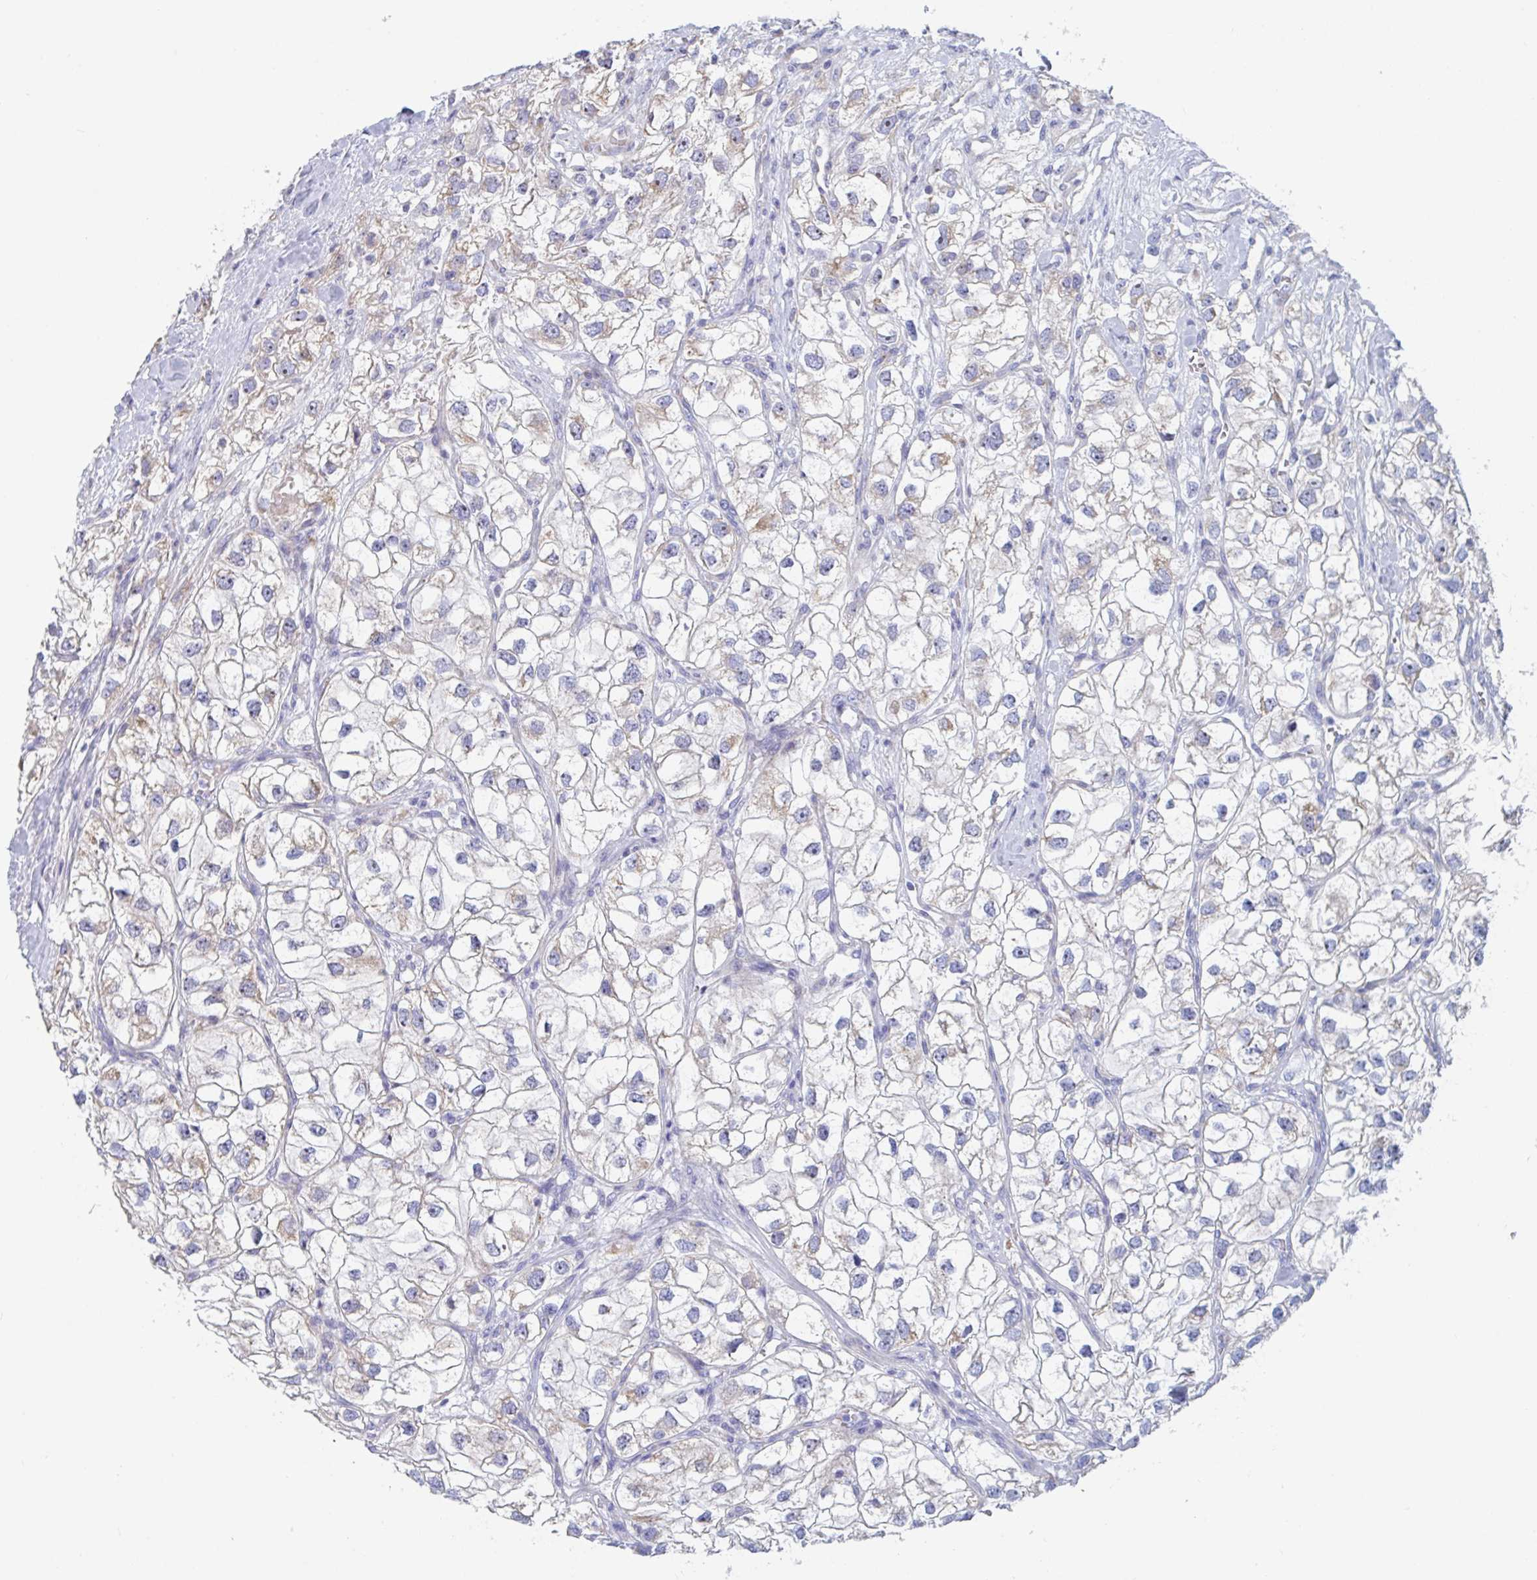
{"staining": {"intensity": "moderate", "quantity": "<25%", "location": "cytoplasmic/membranous"}, "tissue": "renal cancer", "cell_type": "Tumor cells", "image_type": "cancer", "snomed": [{"axis": "morphology", "description": "Adenocarcinoma, NOS"}, {"axis": "topography", "description": "Kidney"}], "caption": "Tumor cells demonstrate moderate cytoplasmic/membranous expression in approximately <25% of cells in renal cancer.", "gene": "MRPL53", "patient": {"sex": "male", "age": 59}}